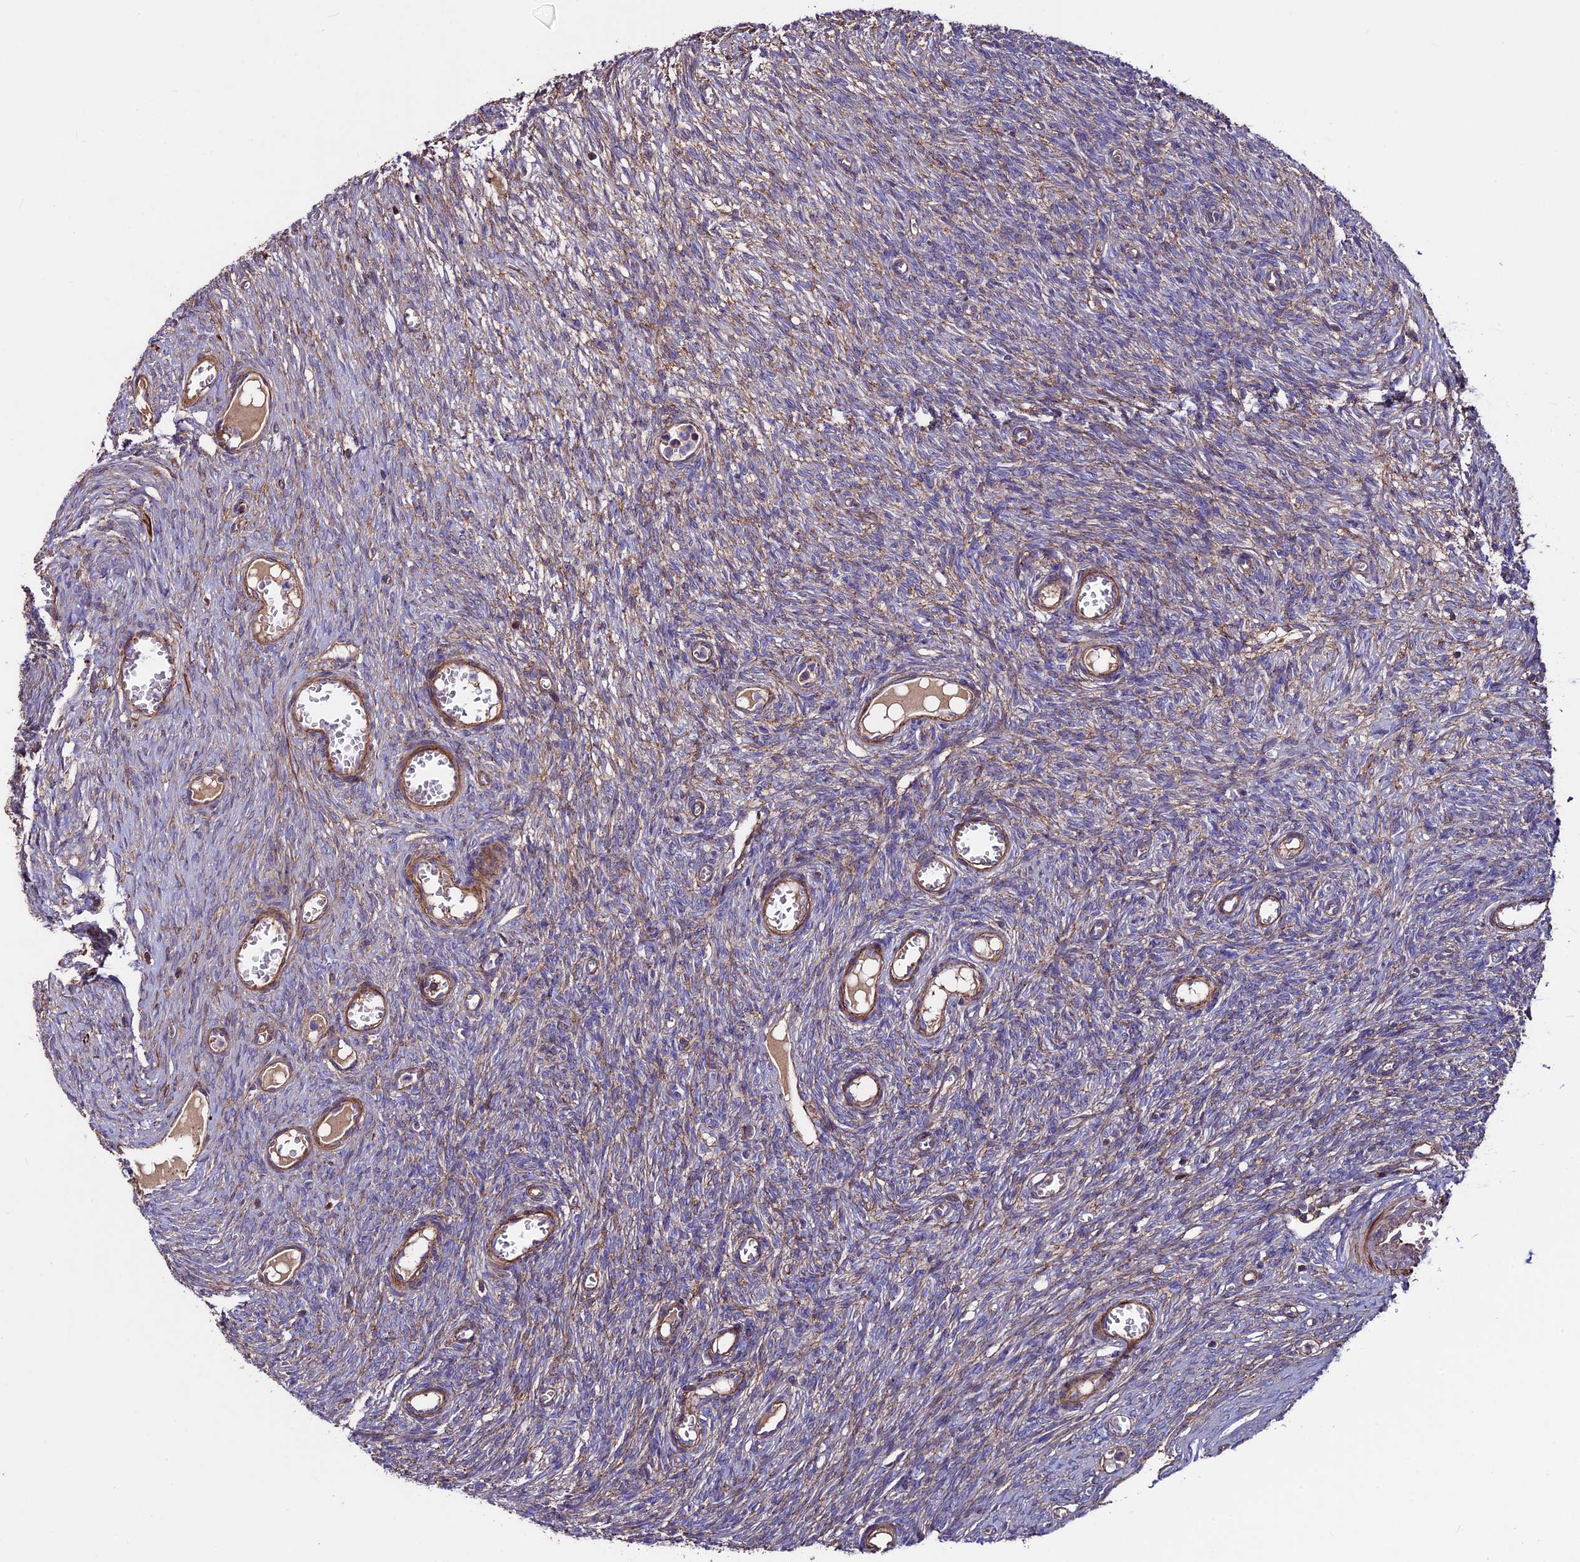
{"staining": {"intensity": "weak", "quantity": "25%-75%", "location": "cytoplasmic/membranous"}, "tissue": "ovary", "cell_type": "Ovarian stroma cells", "image_type": "normal", "snomed": [{"axis": "morphology", "description": "Normal tissue, NOS"}, {"axis": "topography", "description": "Ovary"}], "caption": "IHC of normal human ovary exhibits low levels of weak cytoplasmic/membranous positivity in approximately 25%-75% of ovarian stroma cells.", "gene": "EVA1B", "patient": {"sex": "female", "age": 44}}